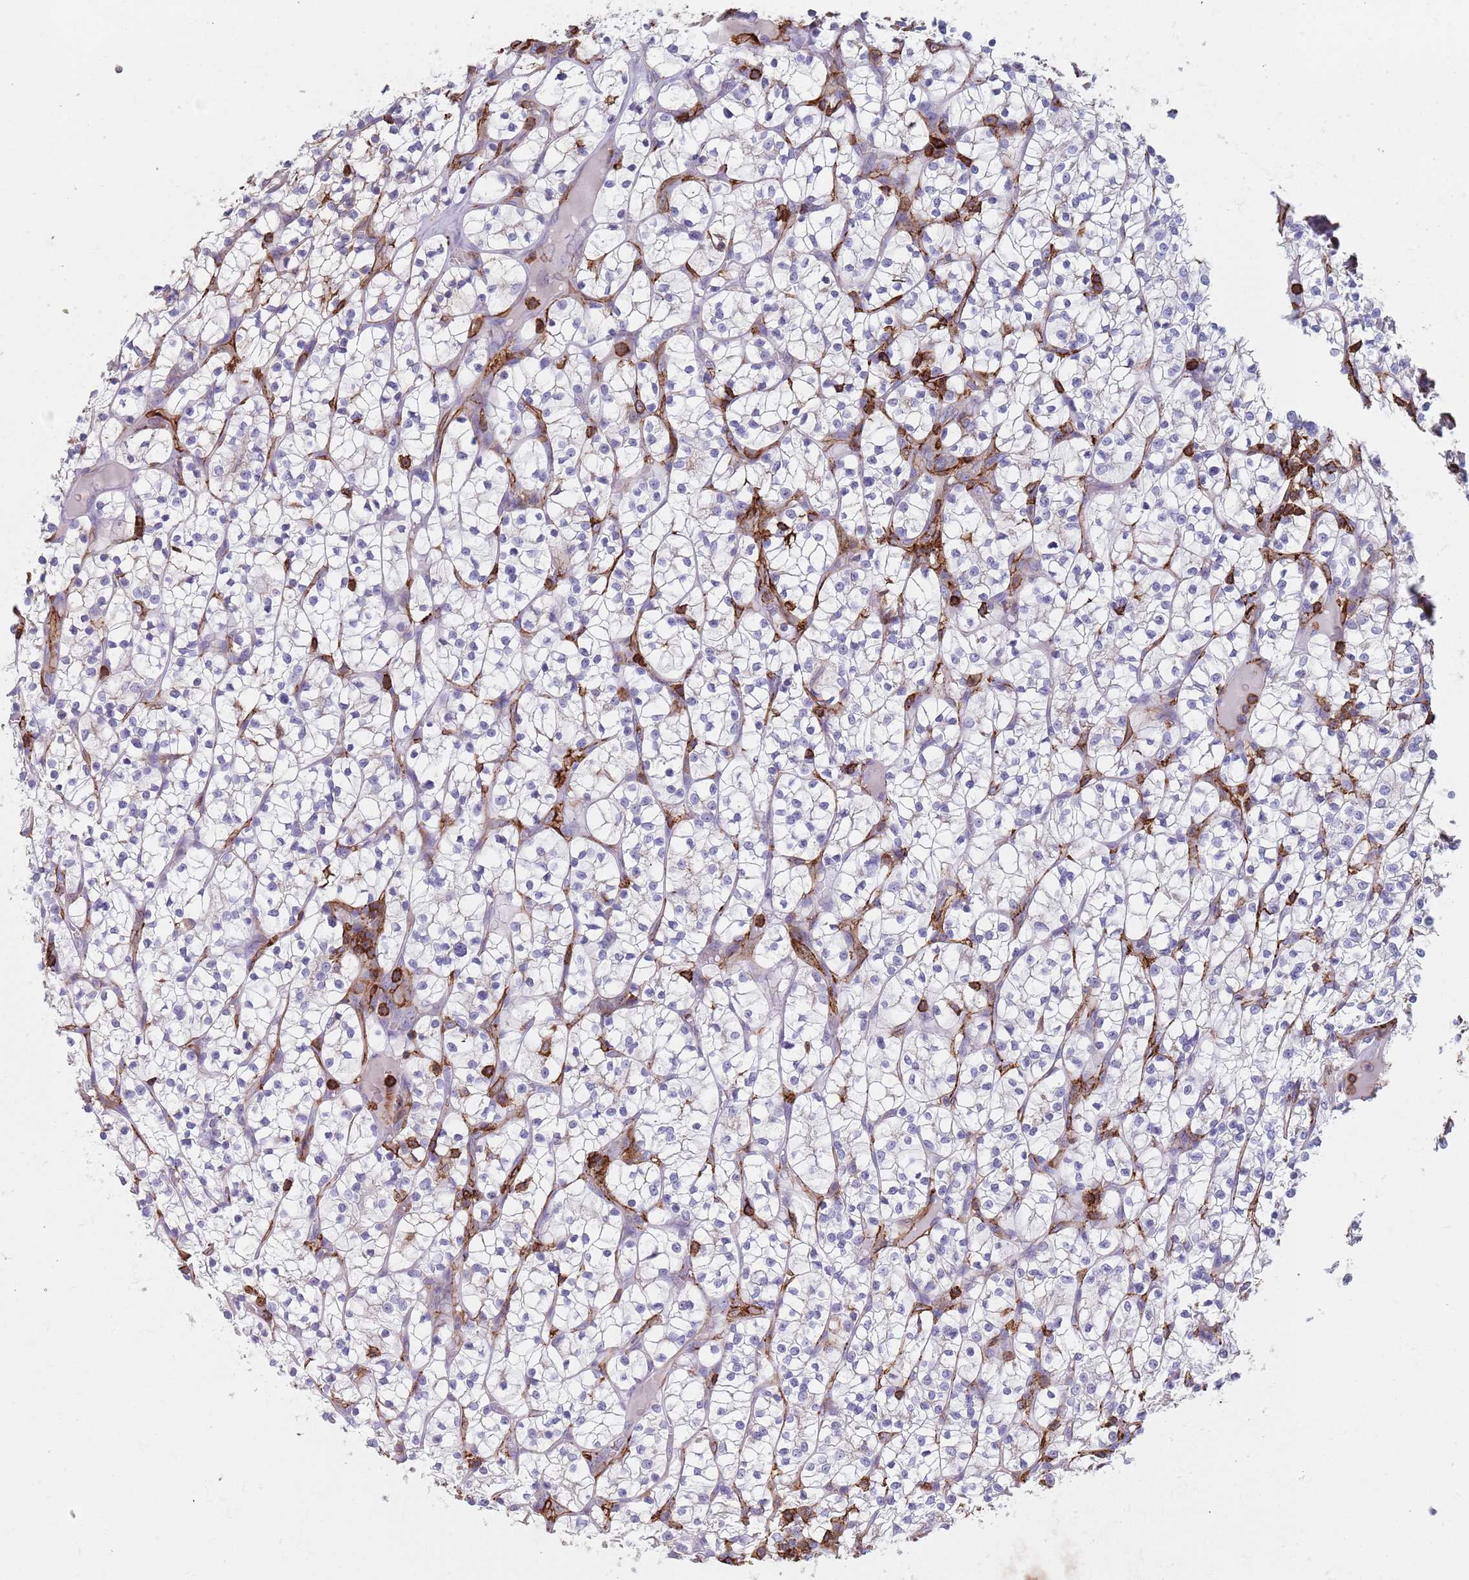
{"staining": {"intensity": "negative", "quantity": "none", "location": "none"}, "tissue": "renal cancer", "cell_type": "Tumor cells", "image_type": "cancer", "snomed": [{"axis": "morphology", "description": "Adenocarcinoma, NOS"}, {"axis": "topography", "description": "Kidney"}], "caption": "Tumor cells are negative for brown protein staining in adenocarcinoma (renal).", "gene": "RNF144A", "patient": {"sex": "female", "age": 64}}